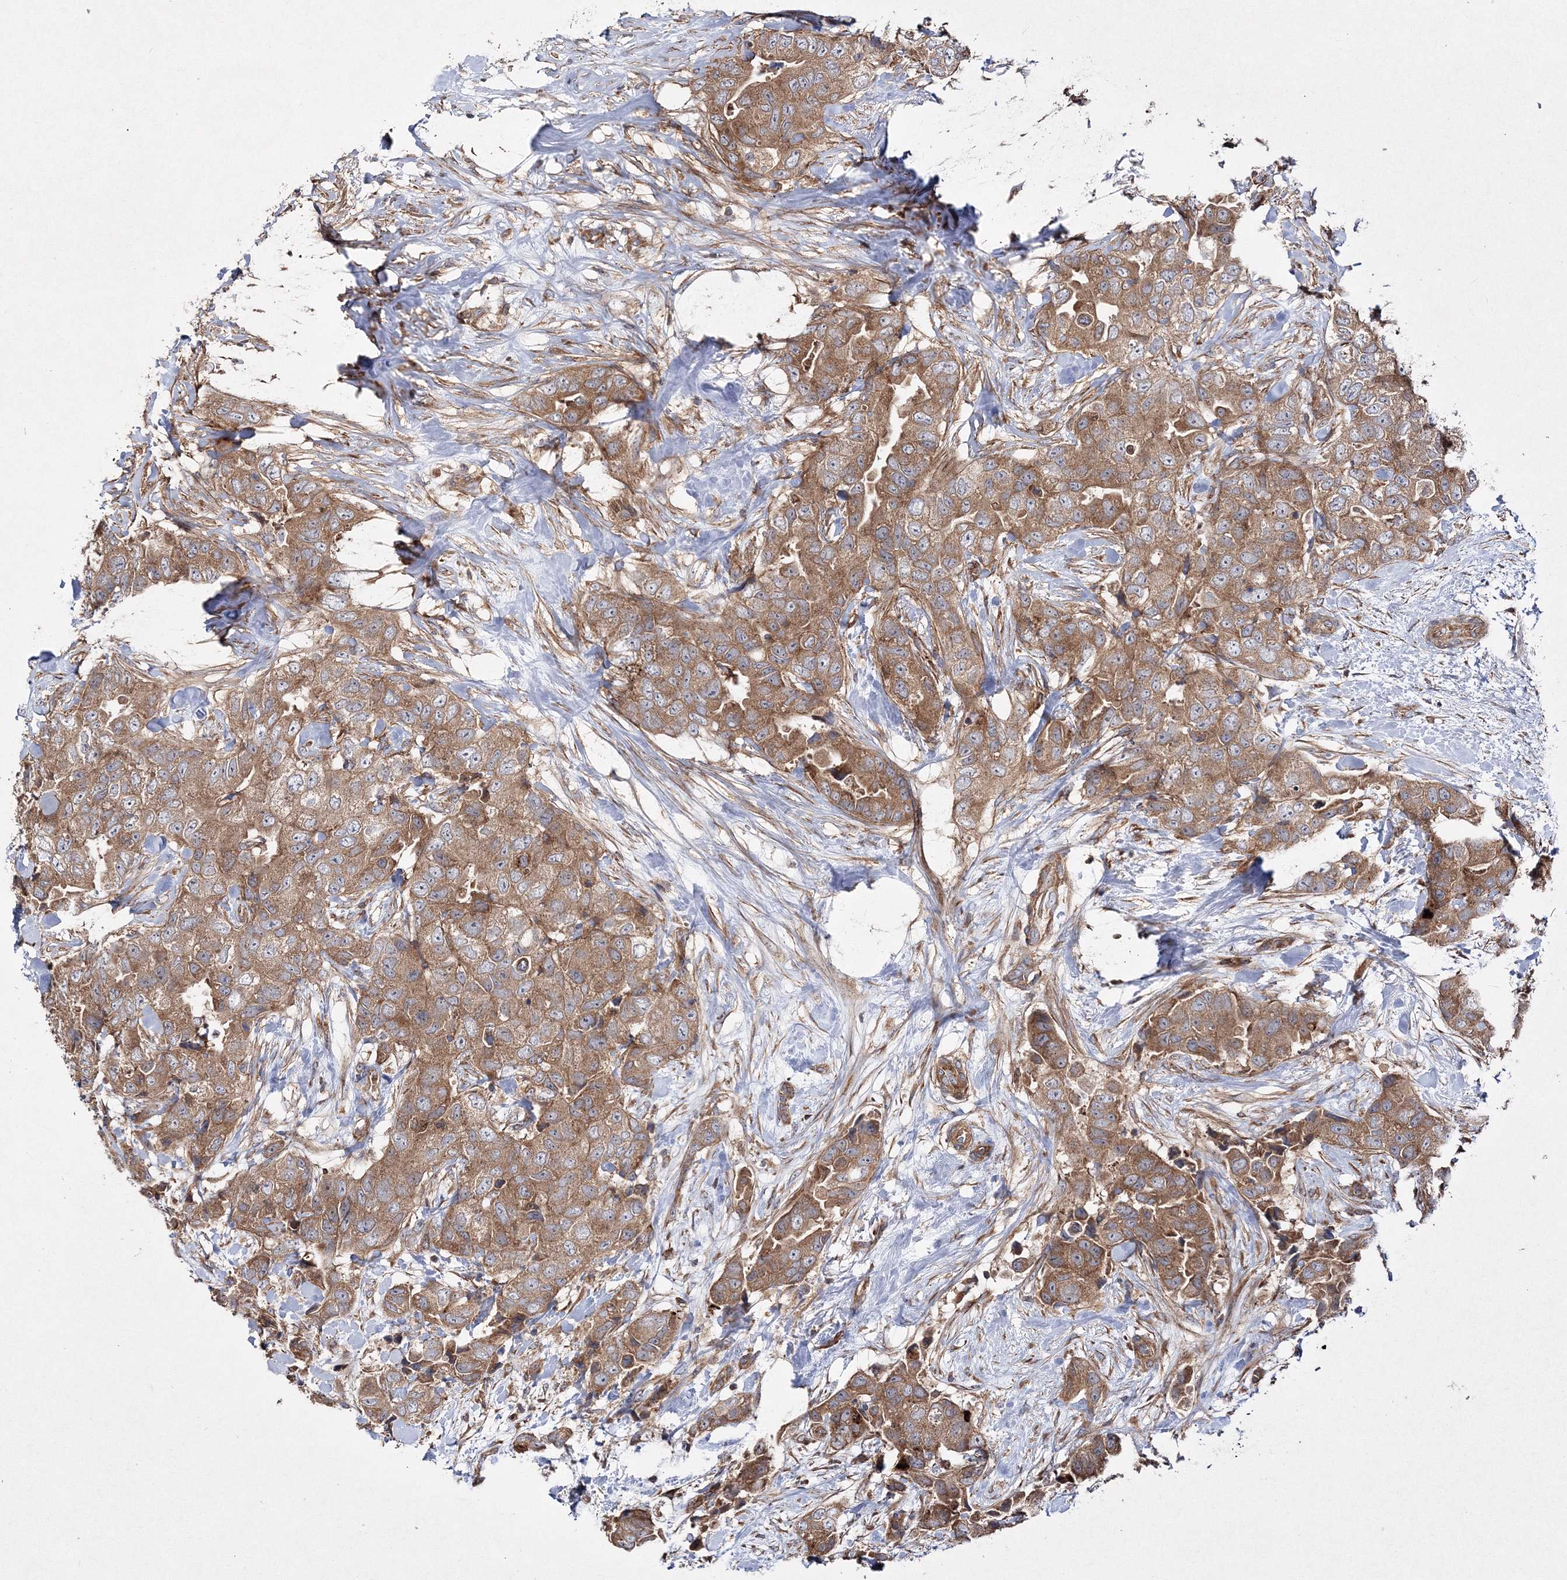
{"staining": {"intensity": "moderate", "quantity": ">75%", "location": "cytoplasmic/membranous"}, "tissue": "breast cancer", "cell_type": "Tumor cells", "image_type": "cancer", "snomed": [{"axis": "morphology", "description": "Duct carcinoma"}, {"axis": "topography", "description": "Breast"}], "caption": "Immunohistochemistry staining of infiltrating ductal carcinoma (breast), which displays medium levels of moderate cytoplasmic/membranous expression in approximately >75% of tumor cells indicating moderate cytoplasmic/membranous protein positivity. The staining was performed using DAB (3,3'-diaminobenzidine) (brown) for protein detection and nuclei were counterstained in hematoxylin (blue).", "gene": "DNAJC13", "patient": {"sex": "female", "age": 62}}